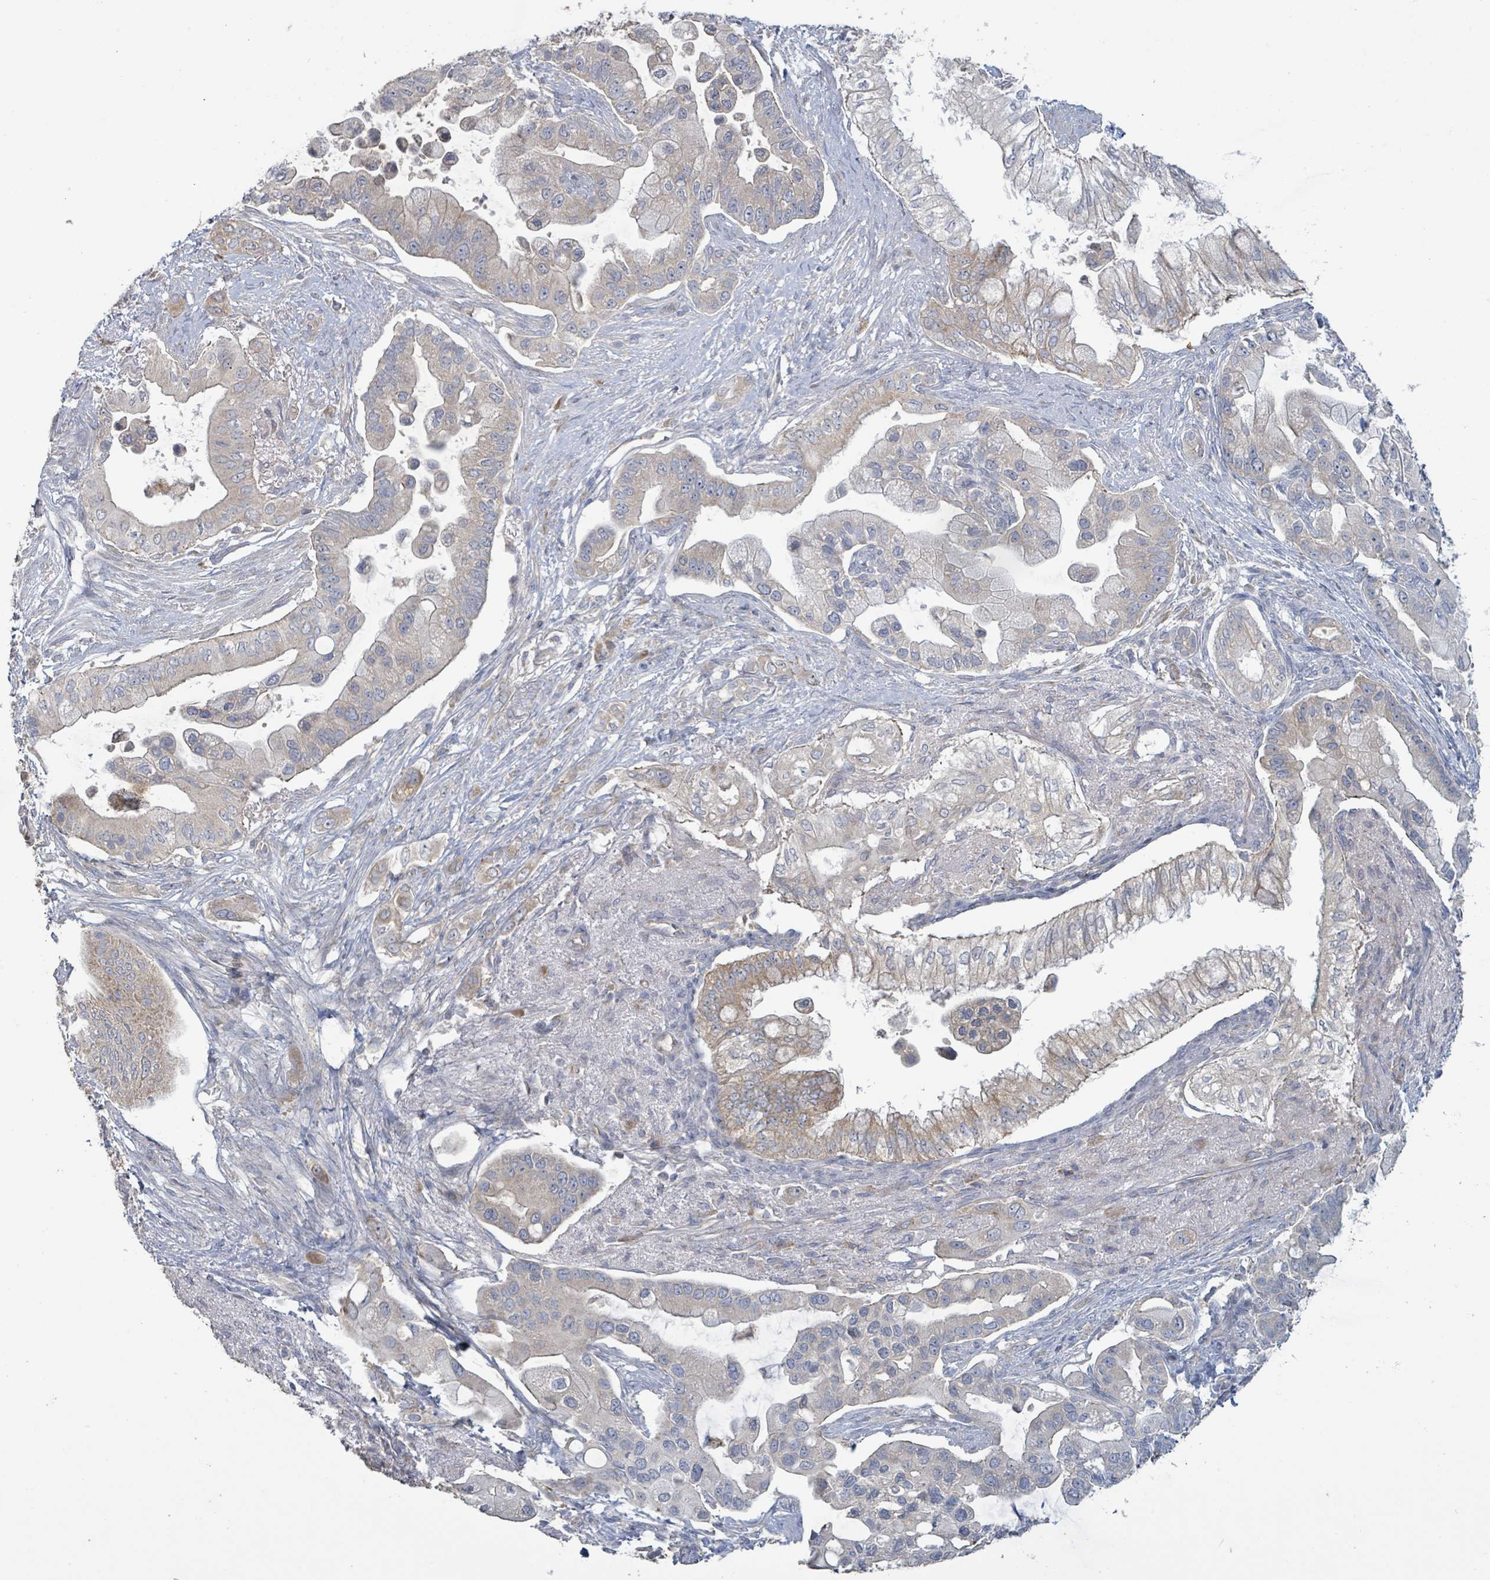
{"staining": {"intensity": "weak", "quantity": "<25%", "location": "cytoplasmic/membranous"}, "tissue": "pancreatic cancer", "cell_type": "Tumor cells", "image_type": "cancer", "snomed": [{"axis": "morphology", "description": "Adenocarcinoma, NOS"}, {"axis": "topography", "description": "Pancreas"}], "caption": "Human pancreatic cancer (adenocarcinoma) stained for a protein using immunohistochemistry reveals no expression in tumor cells.", "gene": "RPL32", "patient": {"sex": "male", "age": 57}}